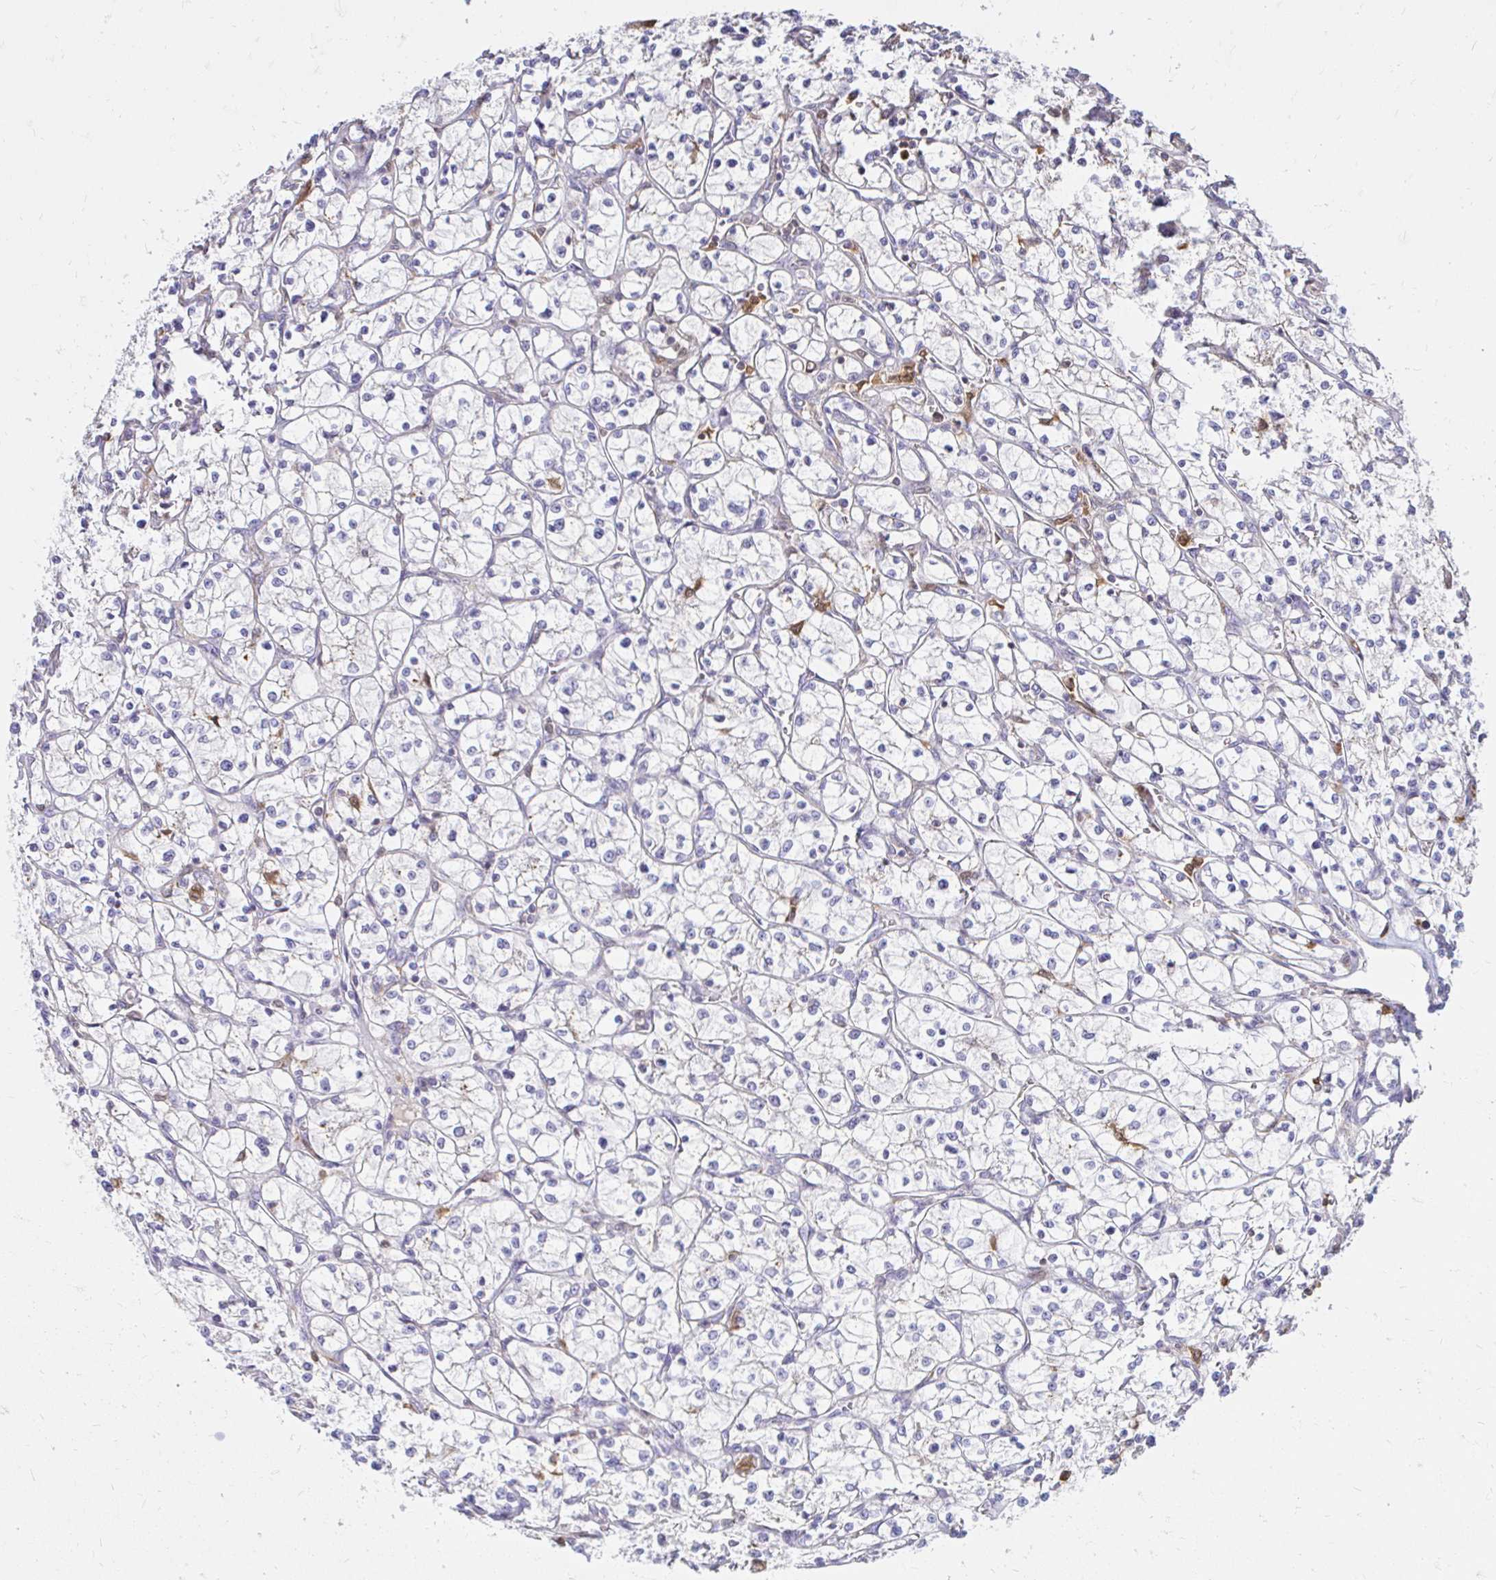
{"staining": {"intensity": "negative", "quantity": "none", "location": "none"}, "tissue": "renal cancer", "cell_type": "Tumor cells", "image_type": "cancer", "snomed": [{"axis": "morphology", "description": "Adenocarcinoma, NOS"}, {"axis": "topography", "description": "Kidney"}], "caption": "Human renal cancer (adenocarcinoma) stained for a protein using immunohistochemistry demonstrates no expression in tumor cells.", "gene": "PYCARD", "patient": {"sex": "female", "age": 64}}